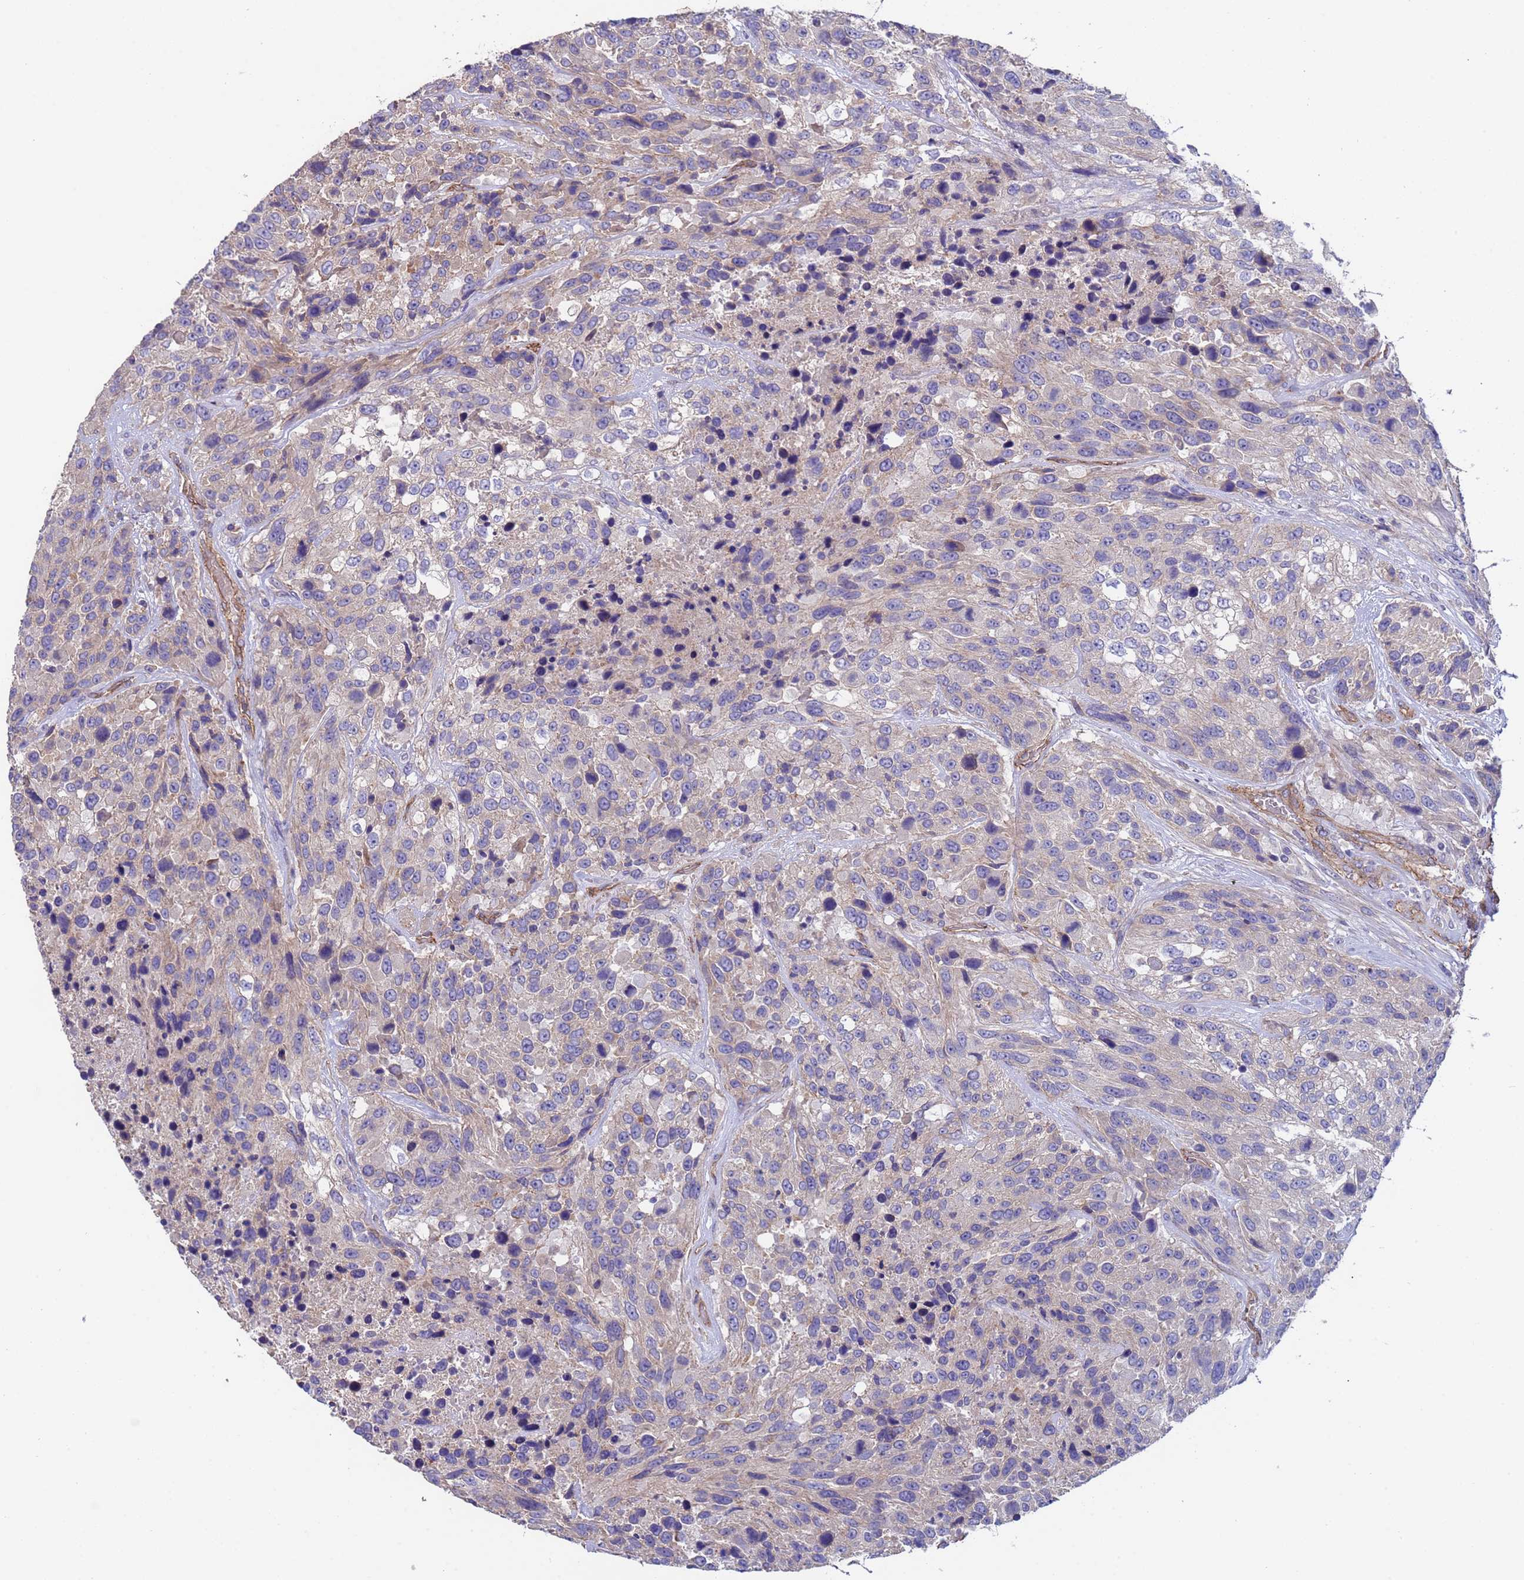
{"staining": {"intensity": "negative", "quantity": "none", "location": "none"}, "tissue": "urothelial cancer", "cell_type": "Tumor cells", "image_type": "cancer", "snomed": [{"axis": "morphology", "description": "Urothelial carcinoma, High grade"}, {"axis": "topography", "description": "Urinary bladder"}], "caption": "Tumor cells show no significant expression in urothelial cancer.", "gene": "ZNF248", "patient": {"sex": "female", "age": 70}}